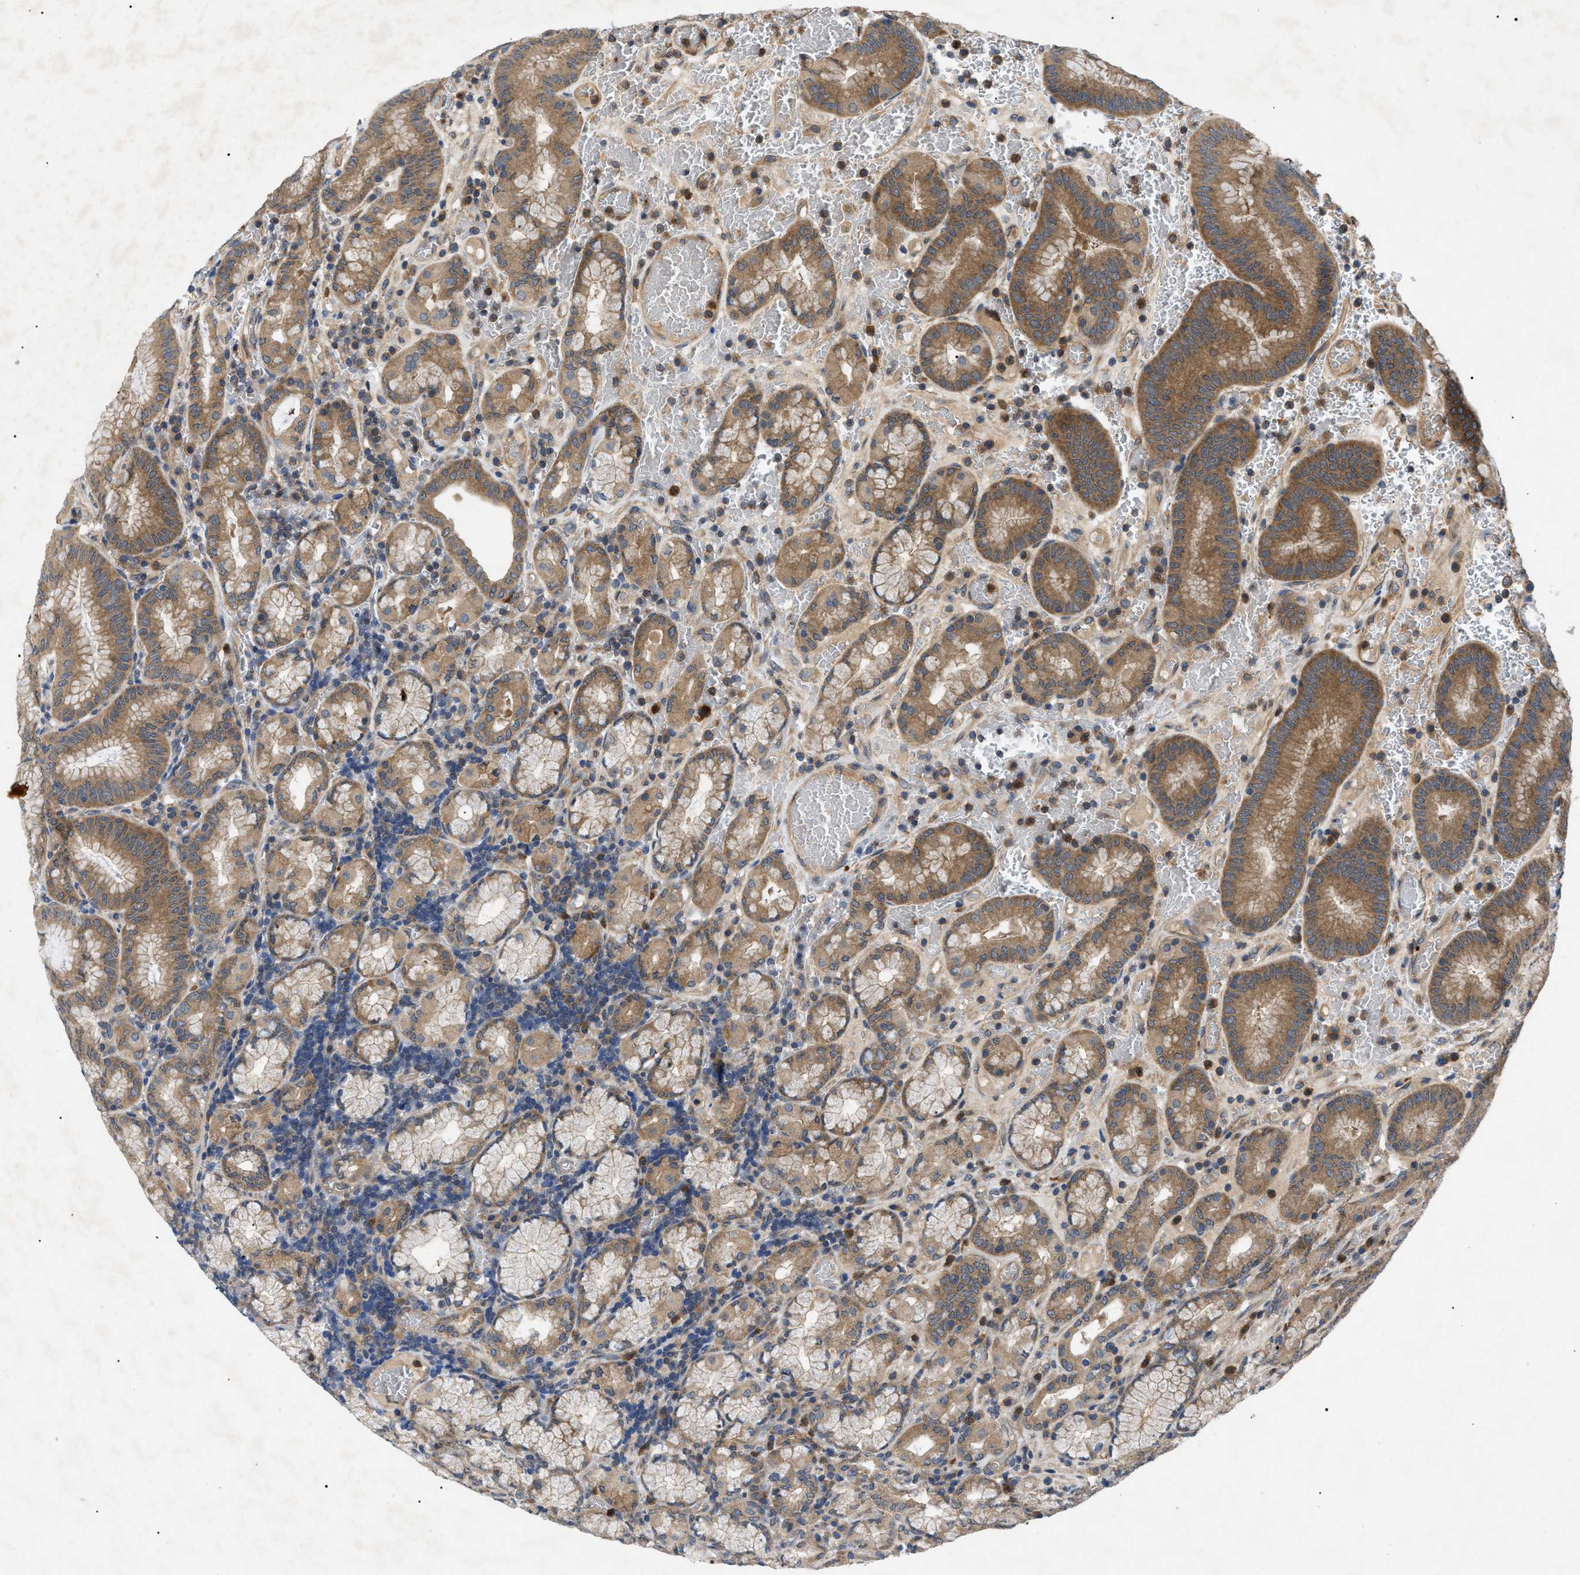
{"staining": {"intensity": "strong", "quantity": ">75%", "location": "cytoplasmic/membranous"}, "tissue": "stomach", "cell_type": "Glandular cells", "image_type": "normal", "snomed": [{"axis": "morphology", "description": "Normal tissue, NOS"}, {"axis": "morphology", "description": "Carcinoid, malignant, NOS"}, {"axis": "topography", "description": "Stomach, upper"}], "caption": "The image displays a brown stain indicating the presence of a protein in the cytoplasmic/membranous of glandular cells in stomach. (DAB (3,3'-diaminobenzidine) IHC, brown staining for protein, blue staining for nuclei).", "gene": "RIPK1", "patient": {"sex": "male", "age": 39}}